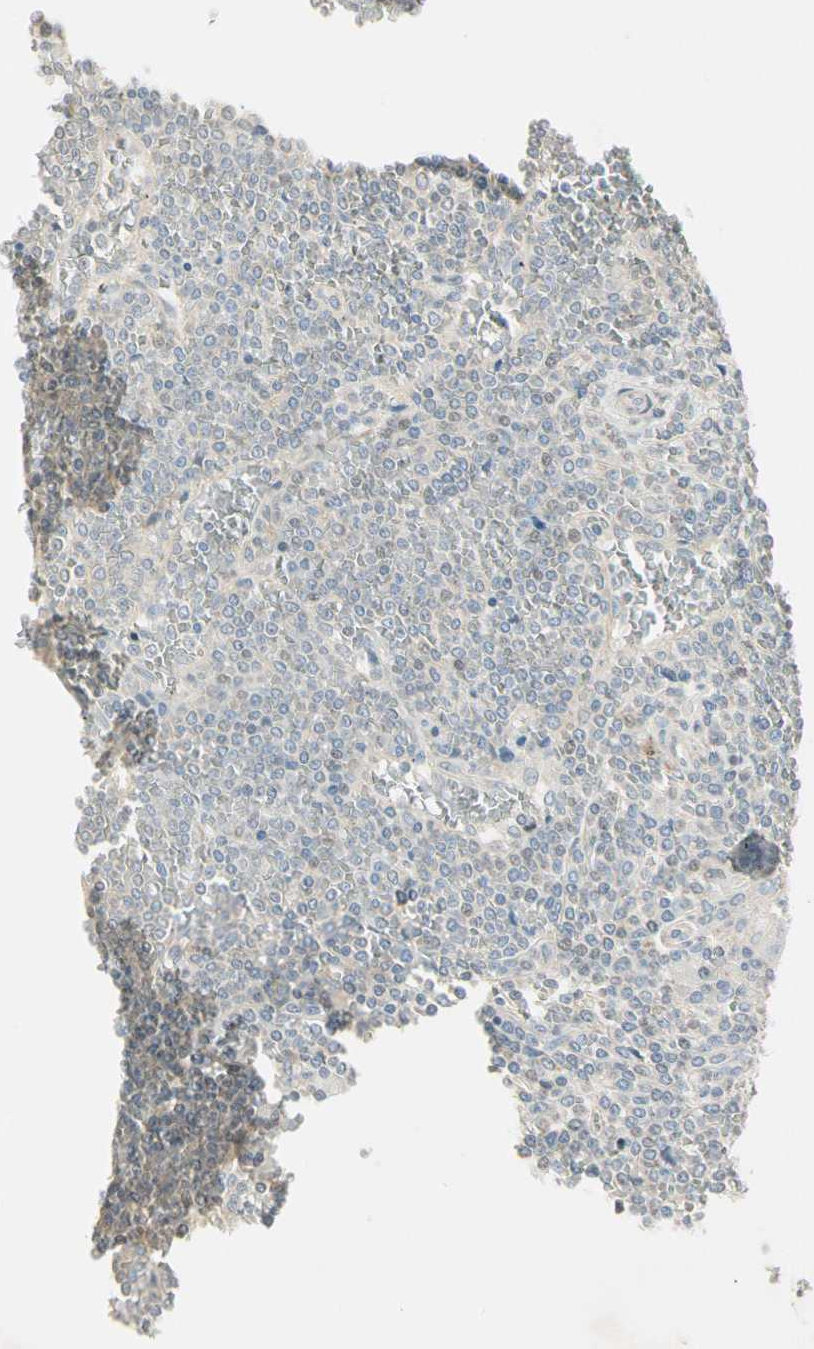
{"staining": {"intensity": "negative", "quantity": "none", "location": "none"}, "tissue": "lymphoma", "cell_type": "Tumor cells", "image_type": "cancer", "snomed": [{"axis": "morphology", "description": "Malignant lymphoma, non-Hodgkin's type, Low grade"}, {"axis": "topography", "description": "Spleen"}], "caption": "DAB (3,3'-diaminobenzidine) immunohistochemical staining of lymphoma reveals no significant positivity in tumor cells.", "gene": "ADGRA3", "patient": {"sex": "female", "age": 19}}